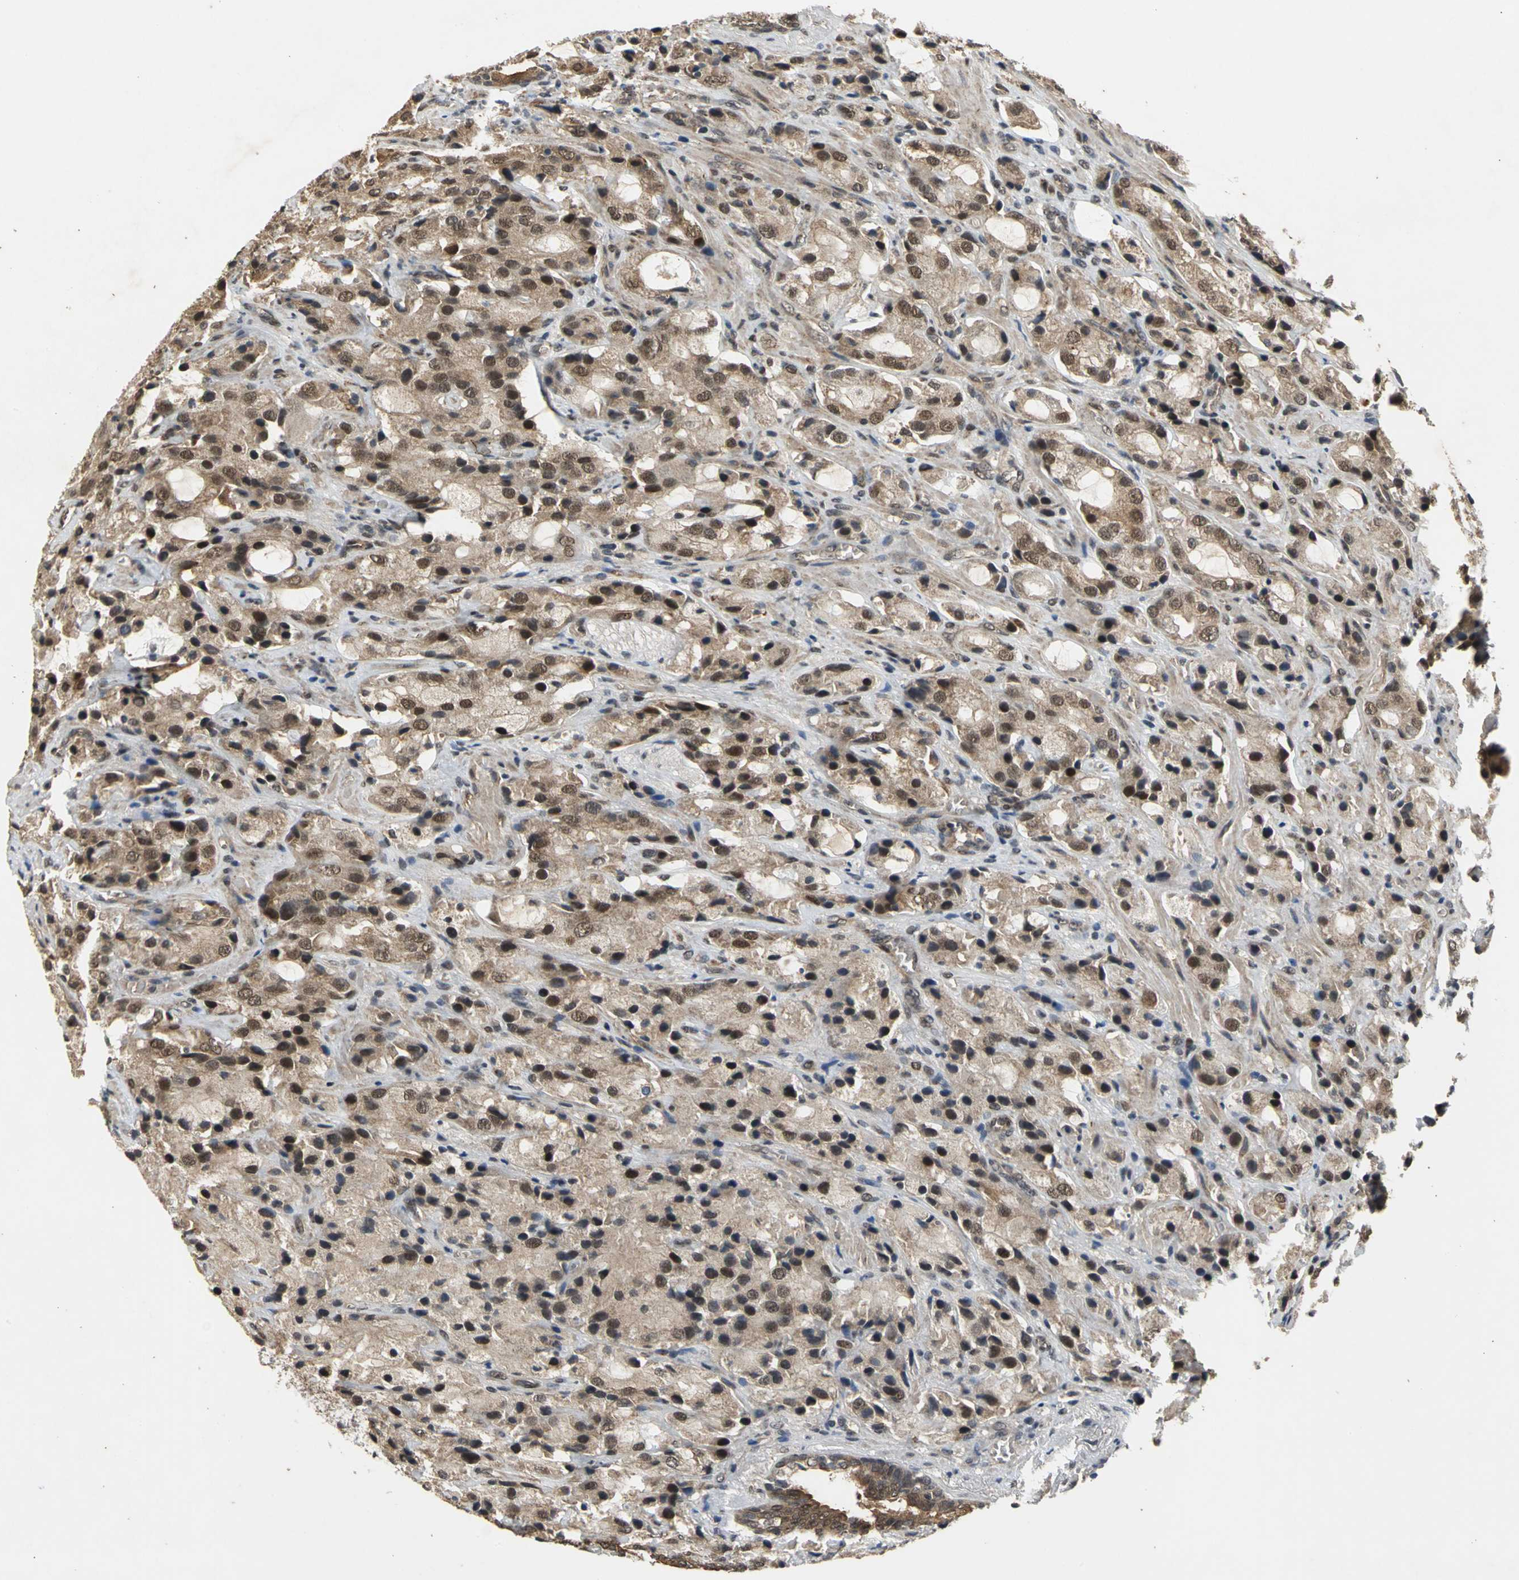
{"staining": {"intensity": "moderate", "quantity": ">75%", "location": "cytoplasmic/membranous"}, "tissue": "prostate cancer", "cell_type": "Tumor cells", "image_type": "cancer", "snomed": [{"axis": "morphology", "description": "Adenocarcinoma, High grade"}, {"axis": "topography", "description": "Prostate"}], "caption": "Immunohistochemistry staining of adenocarcinoma (high-grade) (prostate), which demonstrates medium levels of moderate cytoplasmic/membranous staining in approximately >75% of tumor cells indicating moderate cytoplasmic/membranous protein expression. The staining was performed using DAB (3,3'-diaminobenzidine) (brown) for protein detection and nuclei were counterstained in hematoxylin (blue).", "gene": "NOTCH3", "patient": {"sex": "male", "age": 70}}